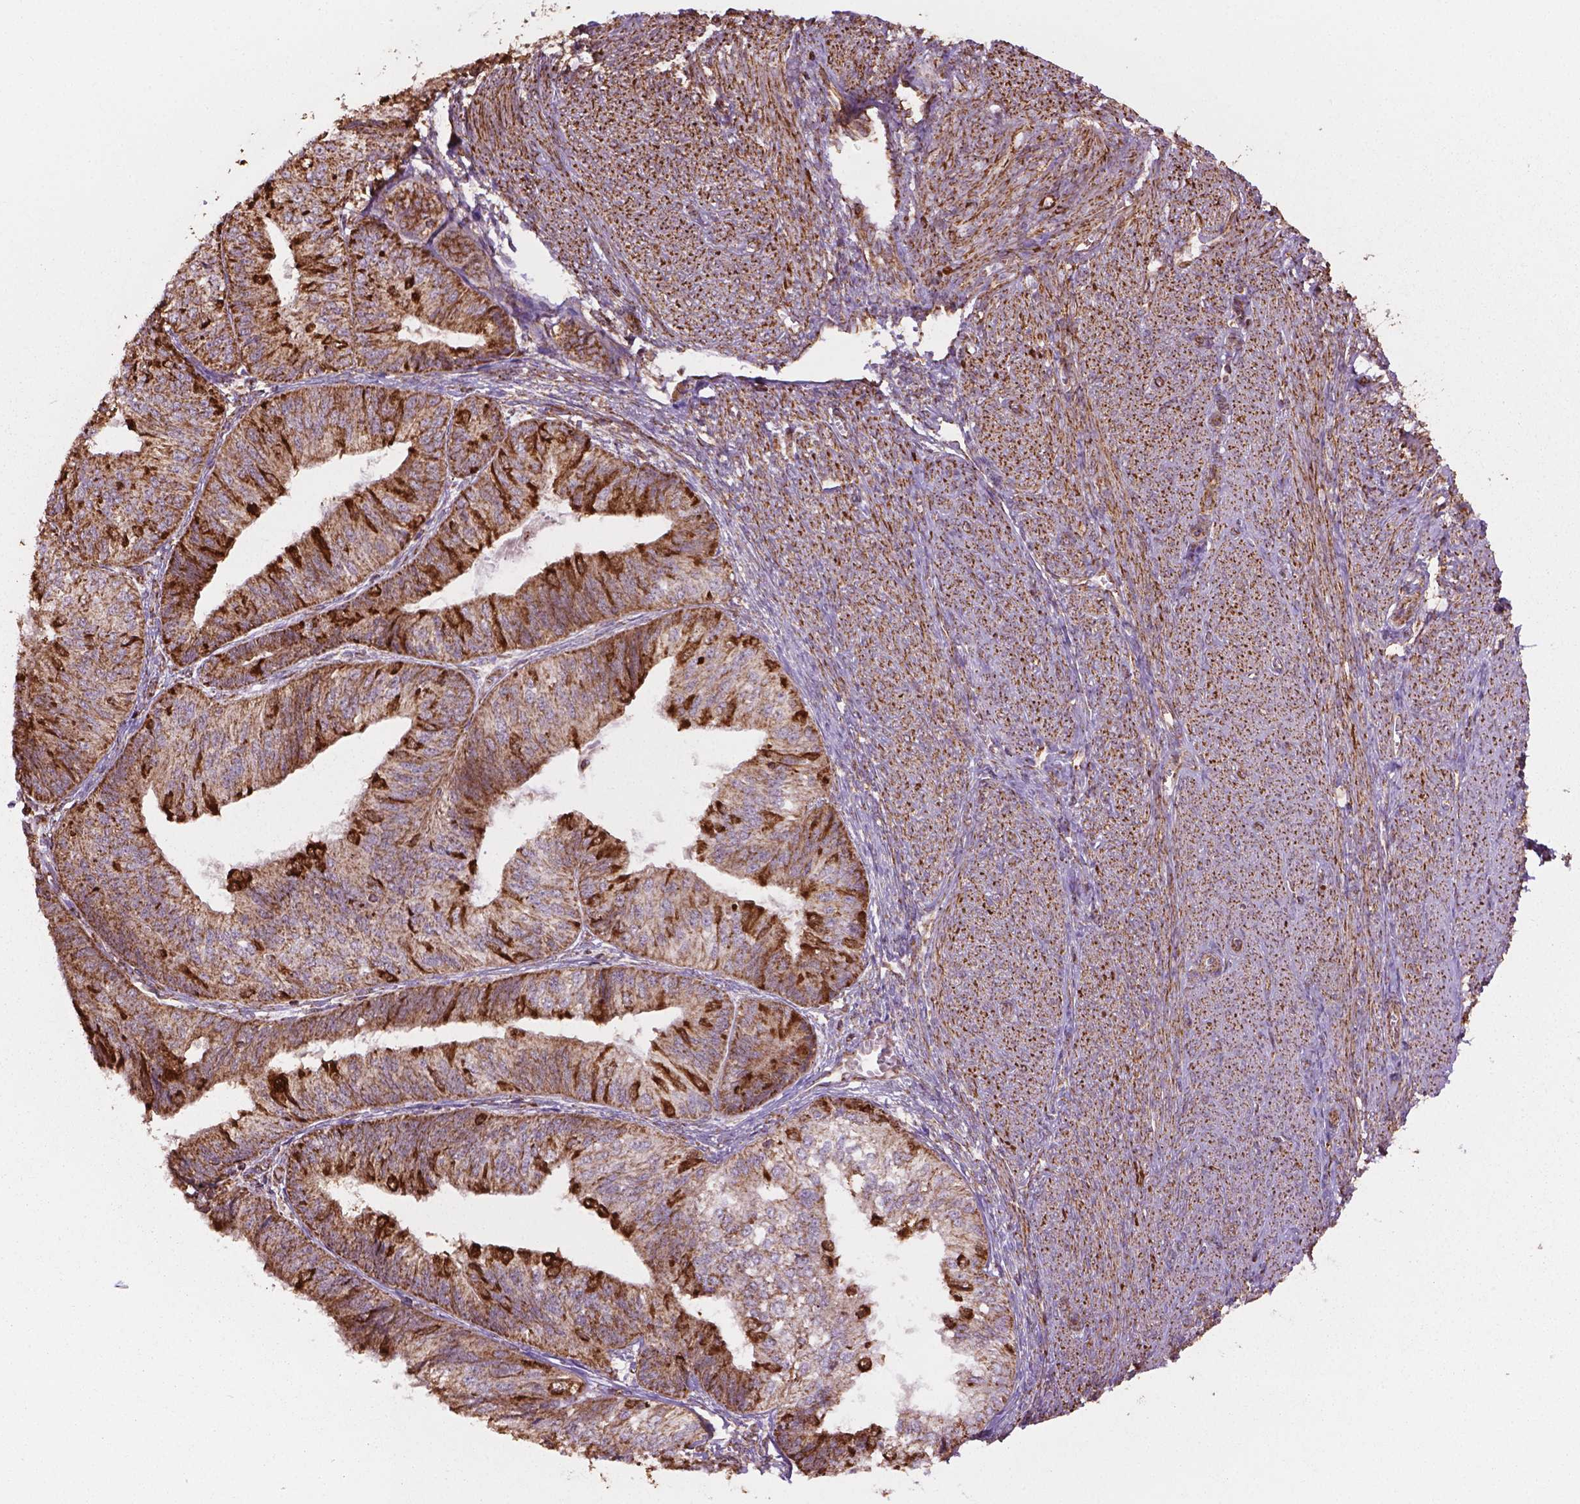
{"staining": {"intensity": "moderate", "quantity": "<25%", "location": "cytoplasmic/membranous"}, "tissue": "endometrial cancer", "cell_type": "Tumor cells", "image_type": "cancer", "snomed": [{"axis": "morphology", "description": "Adenocarcinoma, NOS"}, {"axis": "topography", "description": "Endometrium"}], "caption": "About <25% of tumor cells in endometrial cancer display moderate cytoplasmic/membranous protein expression as visualized by brown immunohistochemical staining.", "gene": "HS3ST3A1", "patient": {"sex": "female", "age": 58}}